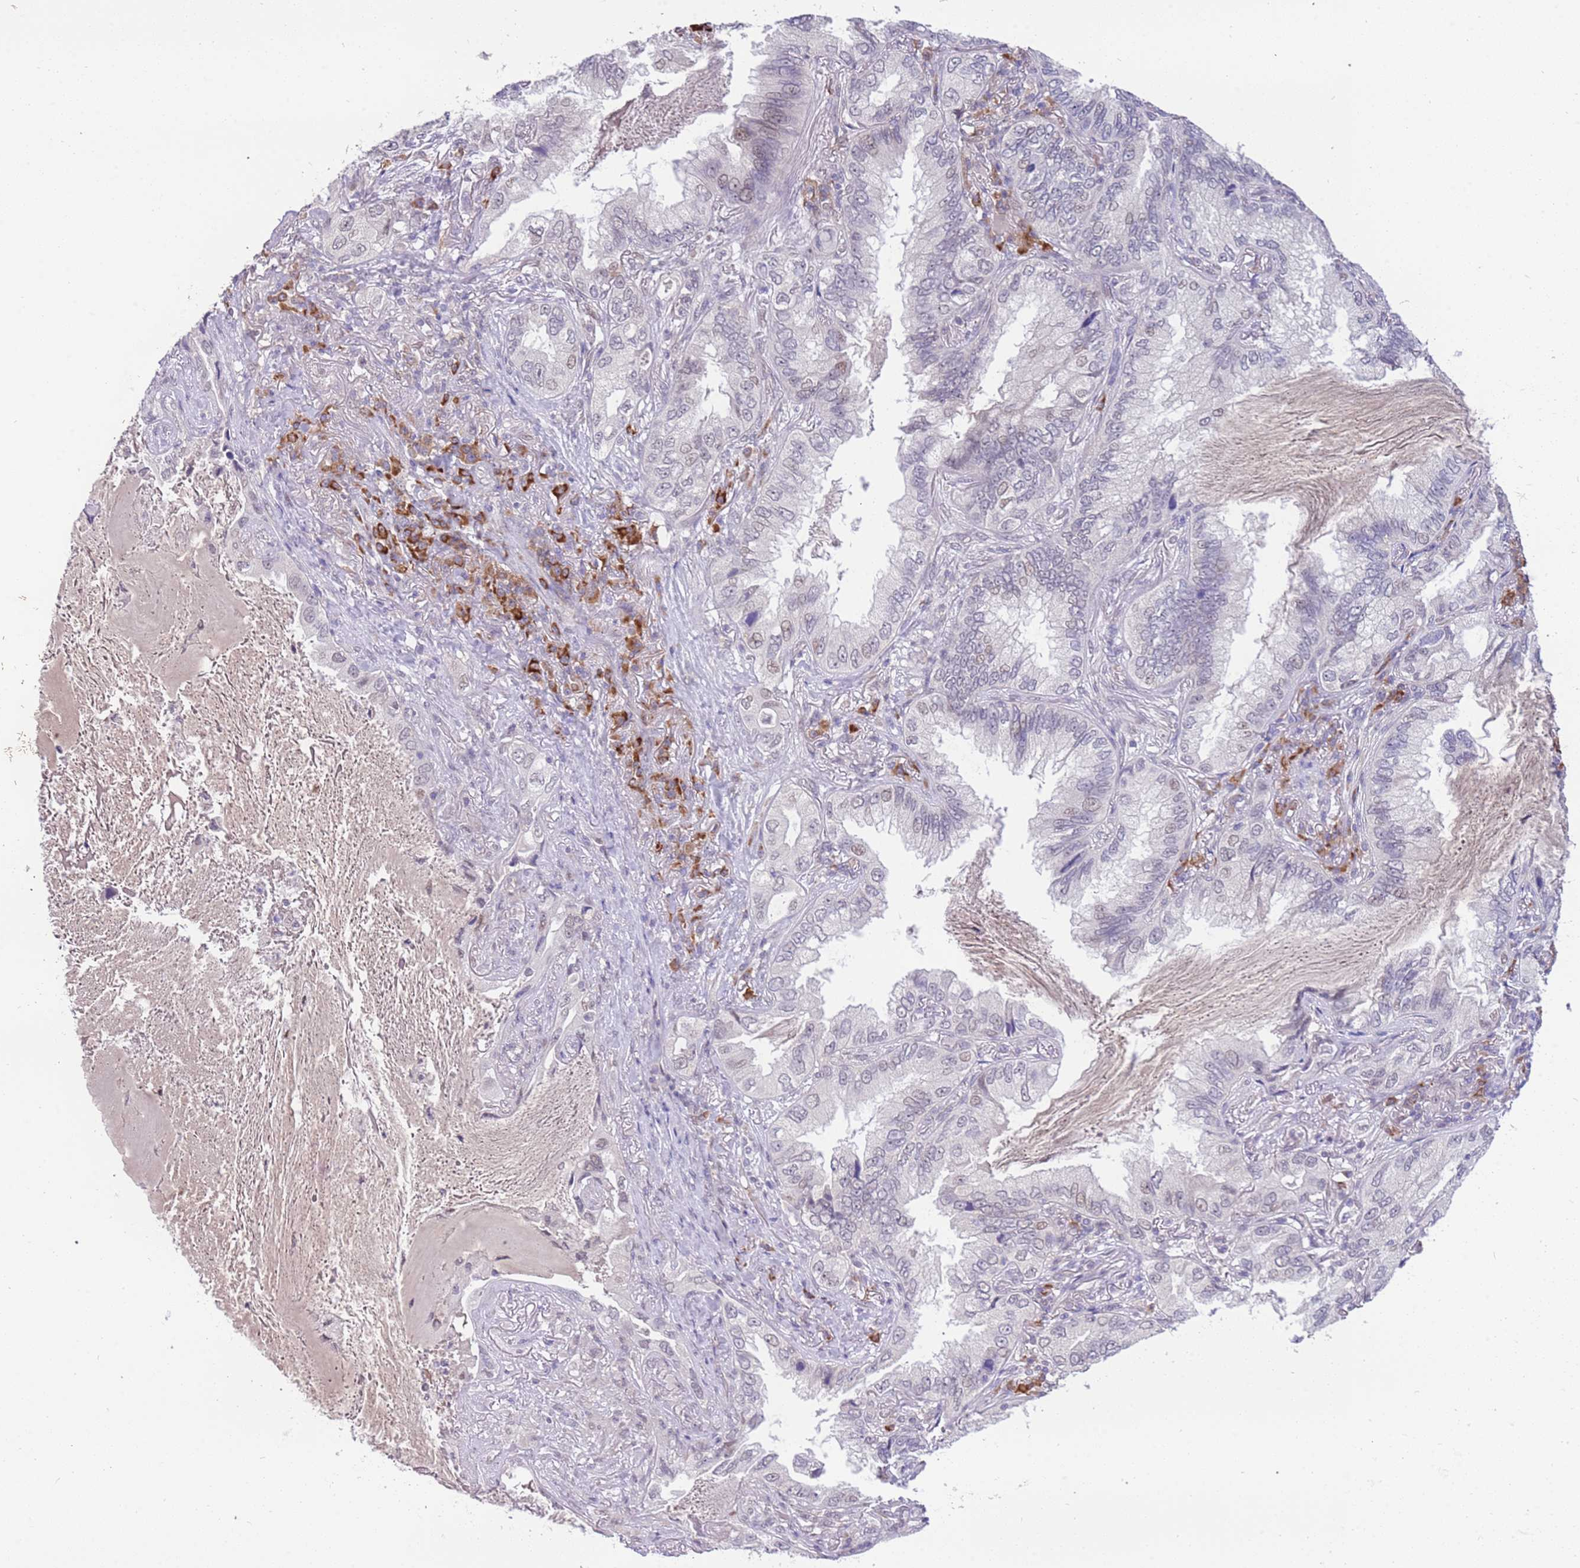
{"staining": {"intensity": "weak", "quantity": "<25%", "location": "nuclear"}, "tissue": "lung cancer", "cell_type": "Tumor cells", "image_type": "cancer", "snomed": [{"axis": "morphology", "description": "Adenocarcinoma, NOS"}, {"axis": "topography", "description": "Lung"}], "caption": "Tumor cells are negative for brown protein staining in lung cancer.", "gene": "MAGEF1", "patient": {"sex": "female", "age": 69}}